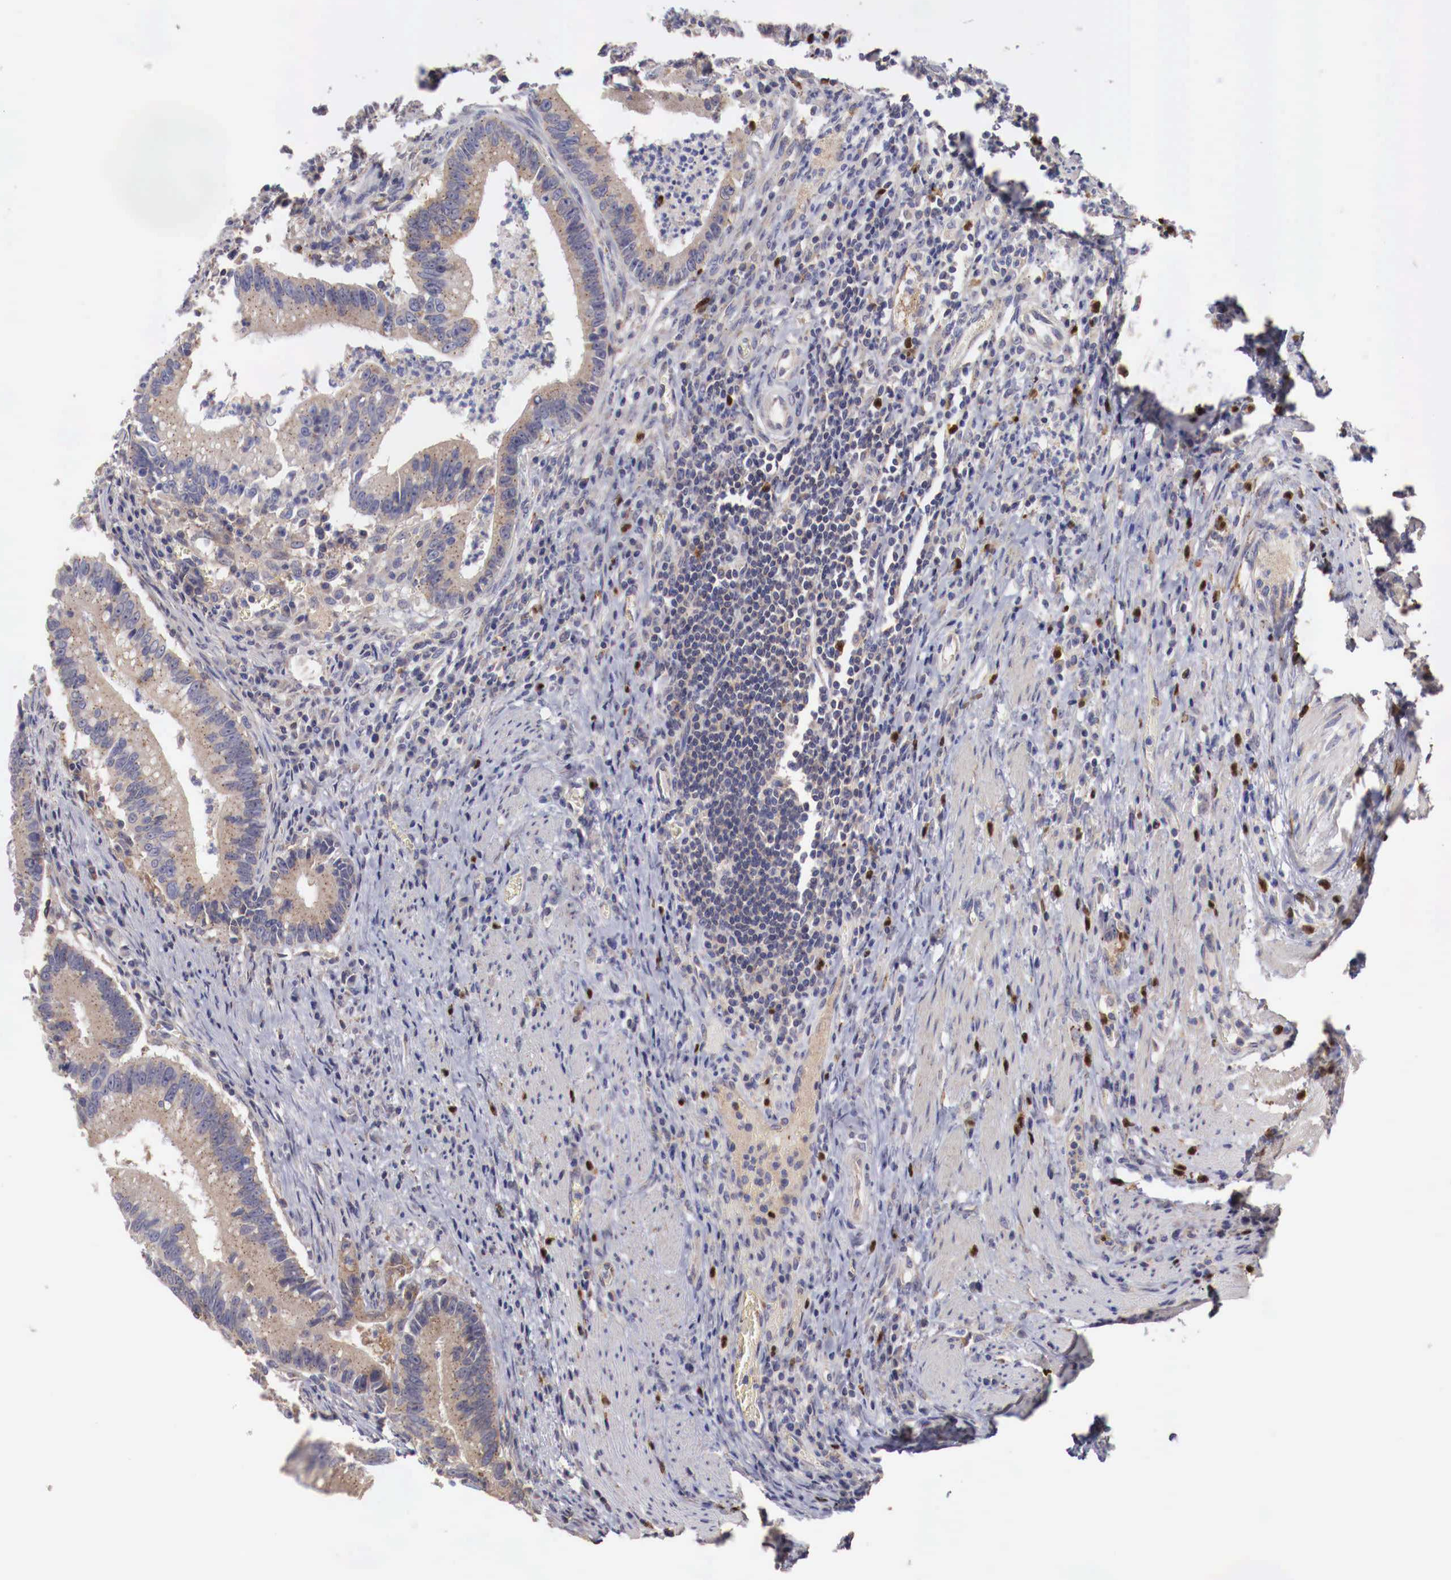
{"staining": {"intensity": "weak", "quantity": "25%-75%", "location": "cytoplasmic/membranous"}, "tissue": "colorectal cancer", "cell_type": "Tumor cells", "image_type": "cancer", "snomed": [{"axis": "morphology", "description": "Adenocarcinoma, NOS"}, {"axis": "topography", "description": "Rectum"}], "caption": "Weak cytoplasmic/membranous positivity for a protein is present in about 25%-75% of tumor cells of colorectal adenocarcinoma using IHC.", "gene": "PITPNA", "patient": {"sex": "female", "age": 81}}